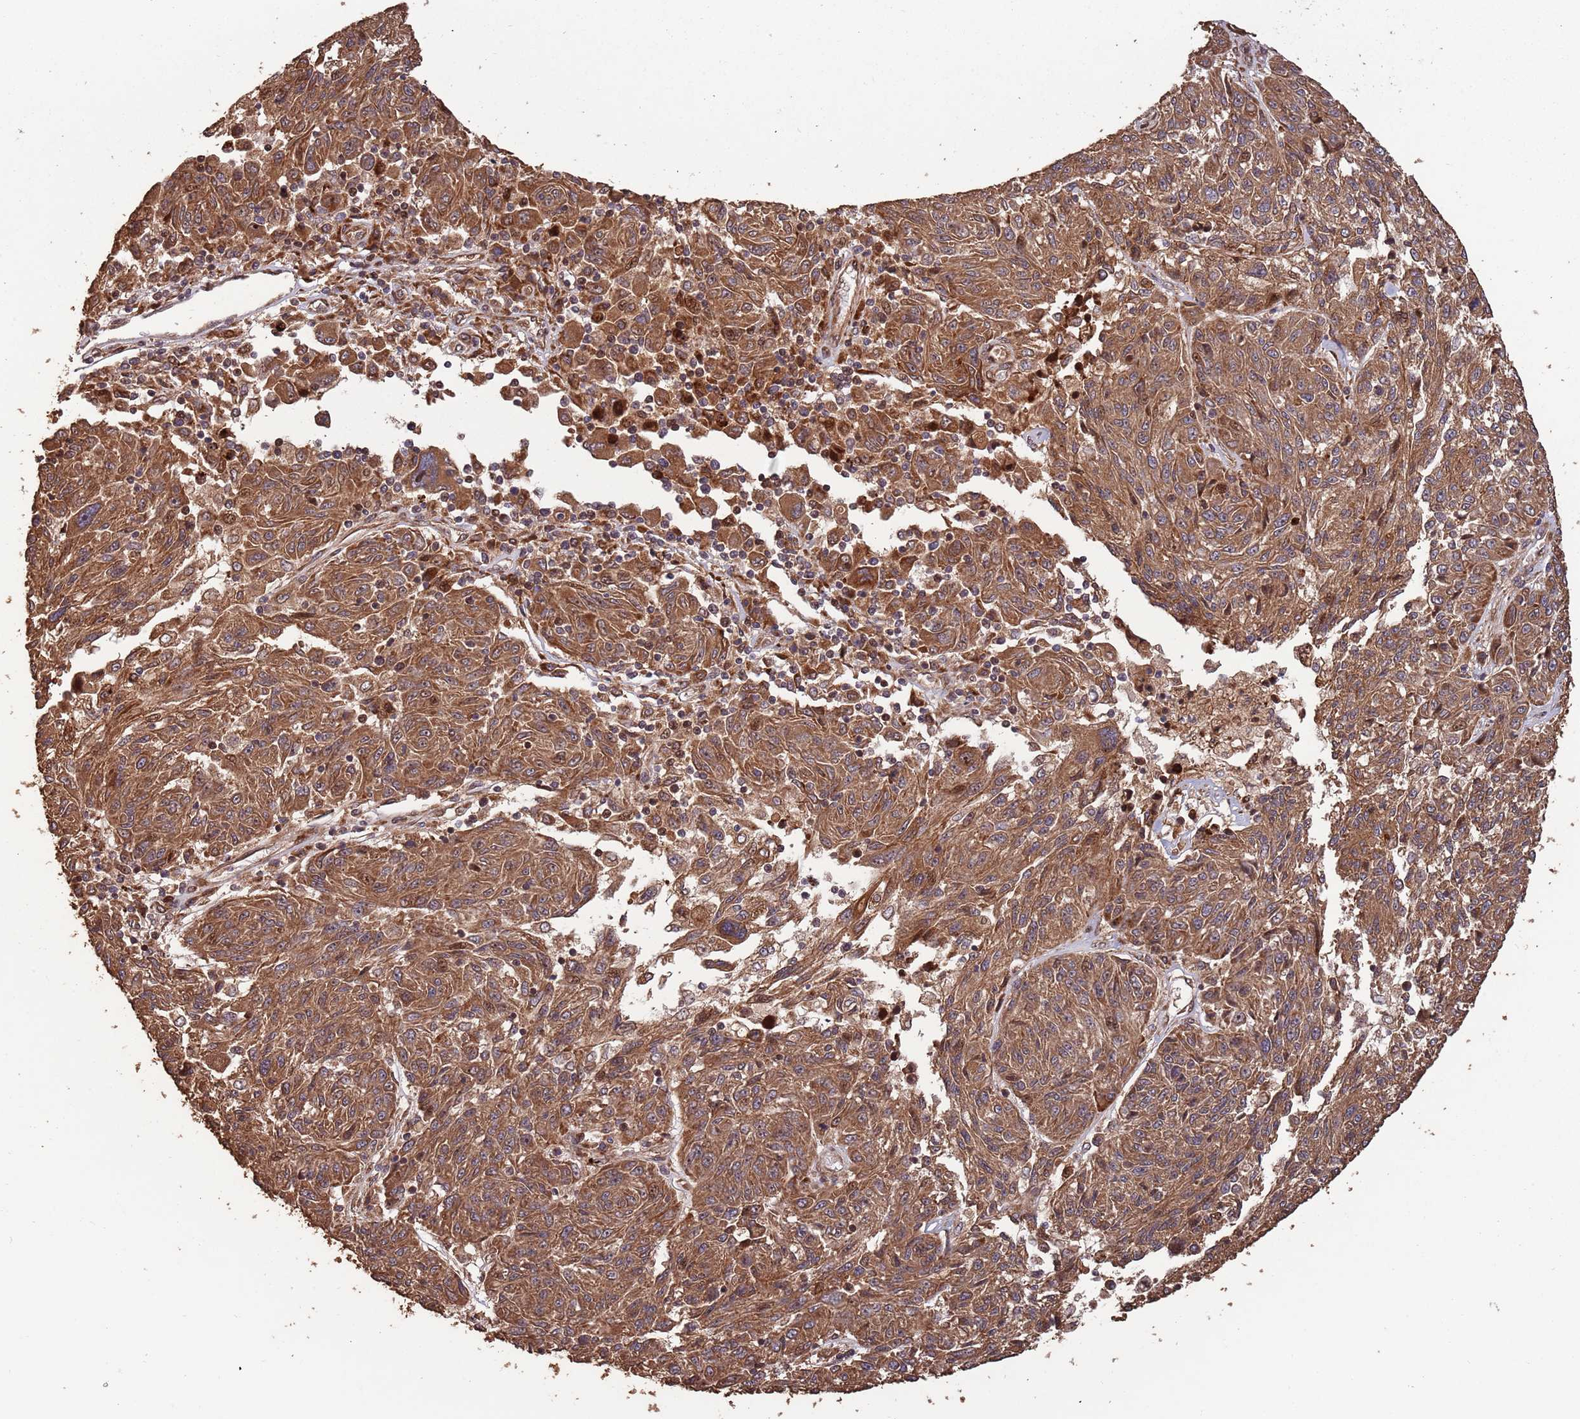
{"staining": {"intensity": "moderate", "quantity": ">75%", "location": "cytoplasmic/membranous"}, "tissue": "melanoma", "cell_type": "Tumor cells", "image_type": "cancer", "snomed": [{"axis": "morphology", "description": "Malignant melanoma, NOS"}, {"axis": "topography", "description": "Skin"}], "caption": "Immunohistochemical staining of malignant melanoma exhibits medium levels of moderate cytoplasmic/membranous staining in approximately >75% of tumor cells. (IHC, brightfield microscopy, high magnification).", "gene": "ZNF428", "patient": {"sex": "male", "age": 53}}